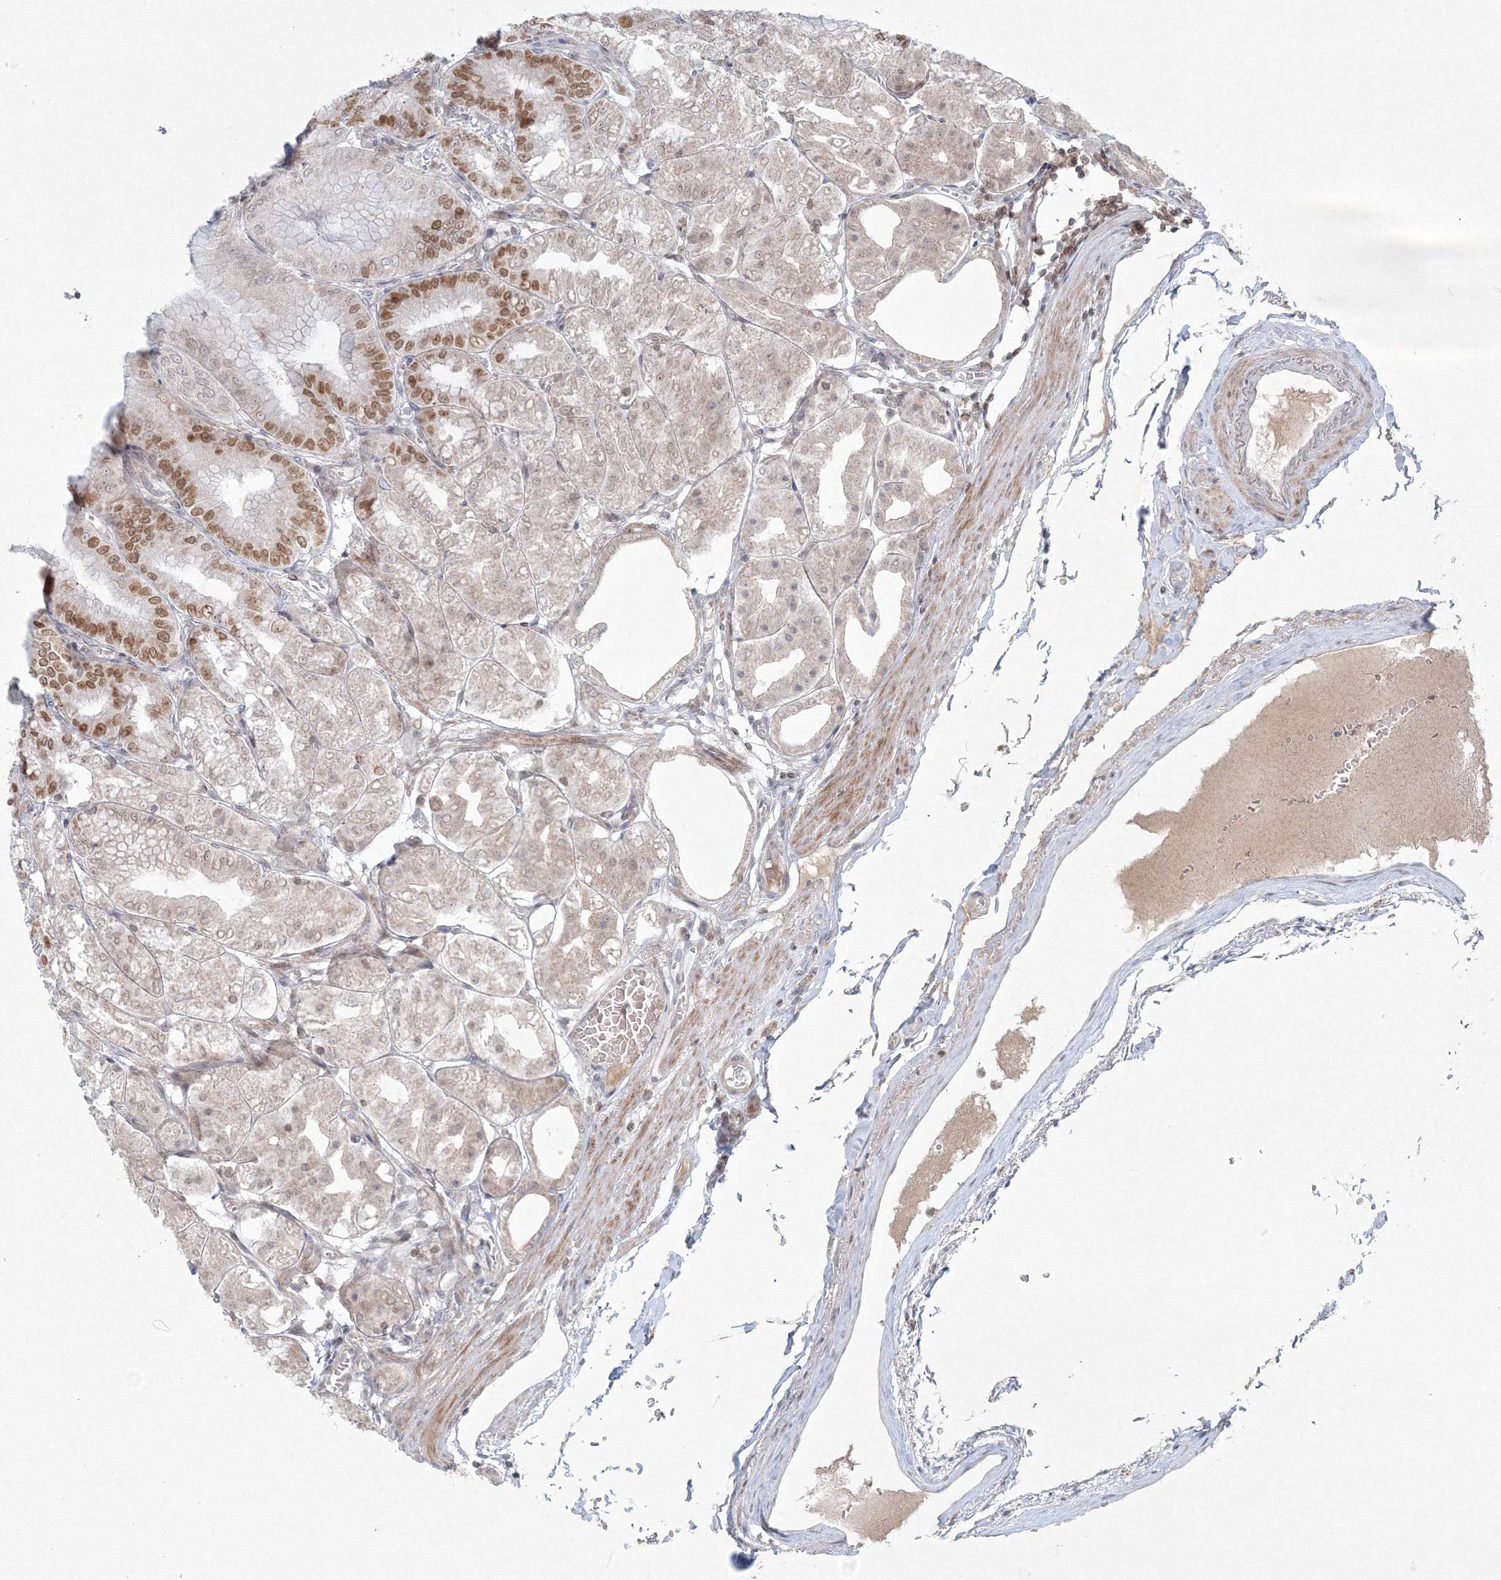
{"staining": {"intensity": "moderate", "quantity": "<25%", "location": "nuclear"}, "tissue": "stomach", "cell_type": "Glandular cells", "image_type": "normal", "snomed": [{"axis": "morphology", "description": "Normal tissue, NOS"}, {"axis": "topography", "description": "Stomach, lower"}], "caption": "Protein analysis of unremarkable stomach shows moderate nuclear staining in about <25% of glandular cells.", "gene": "KIF4A", "patient": {"sex": "male", "age": 71}}